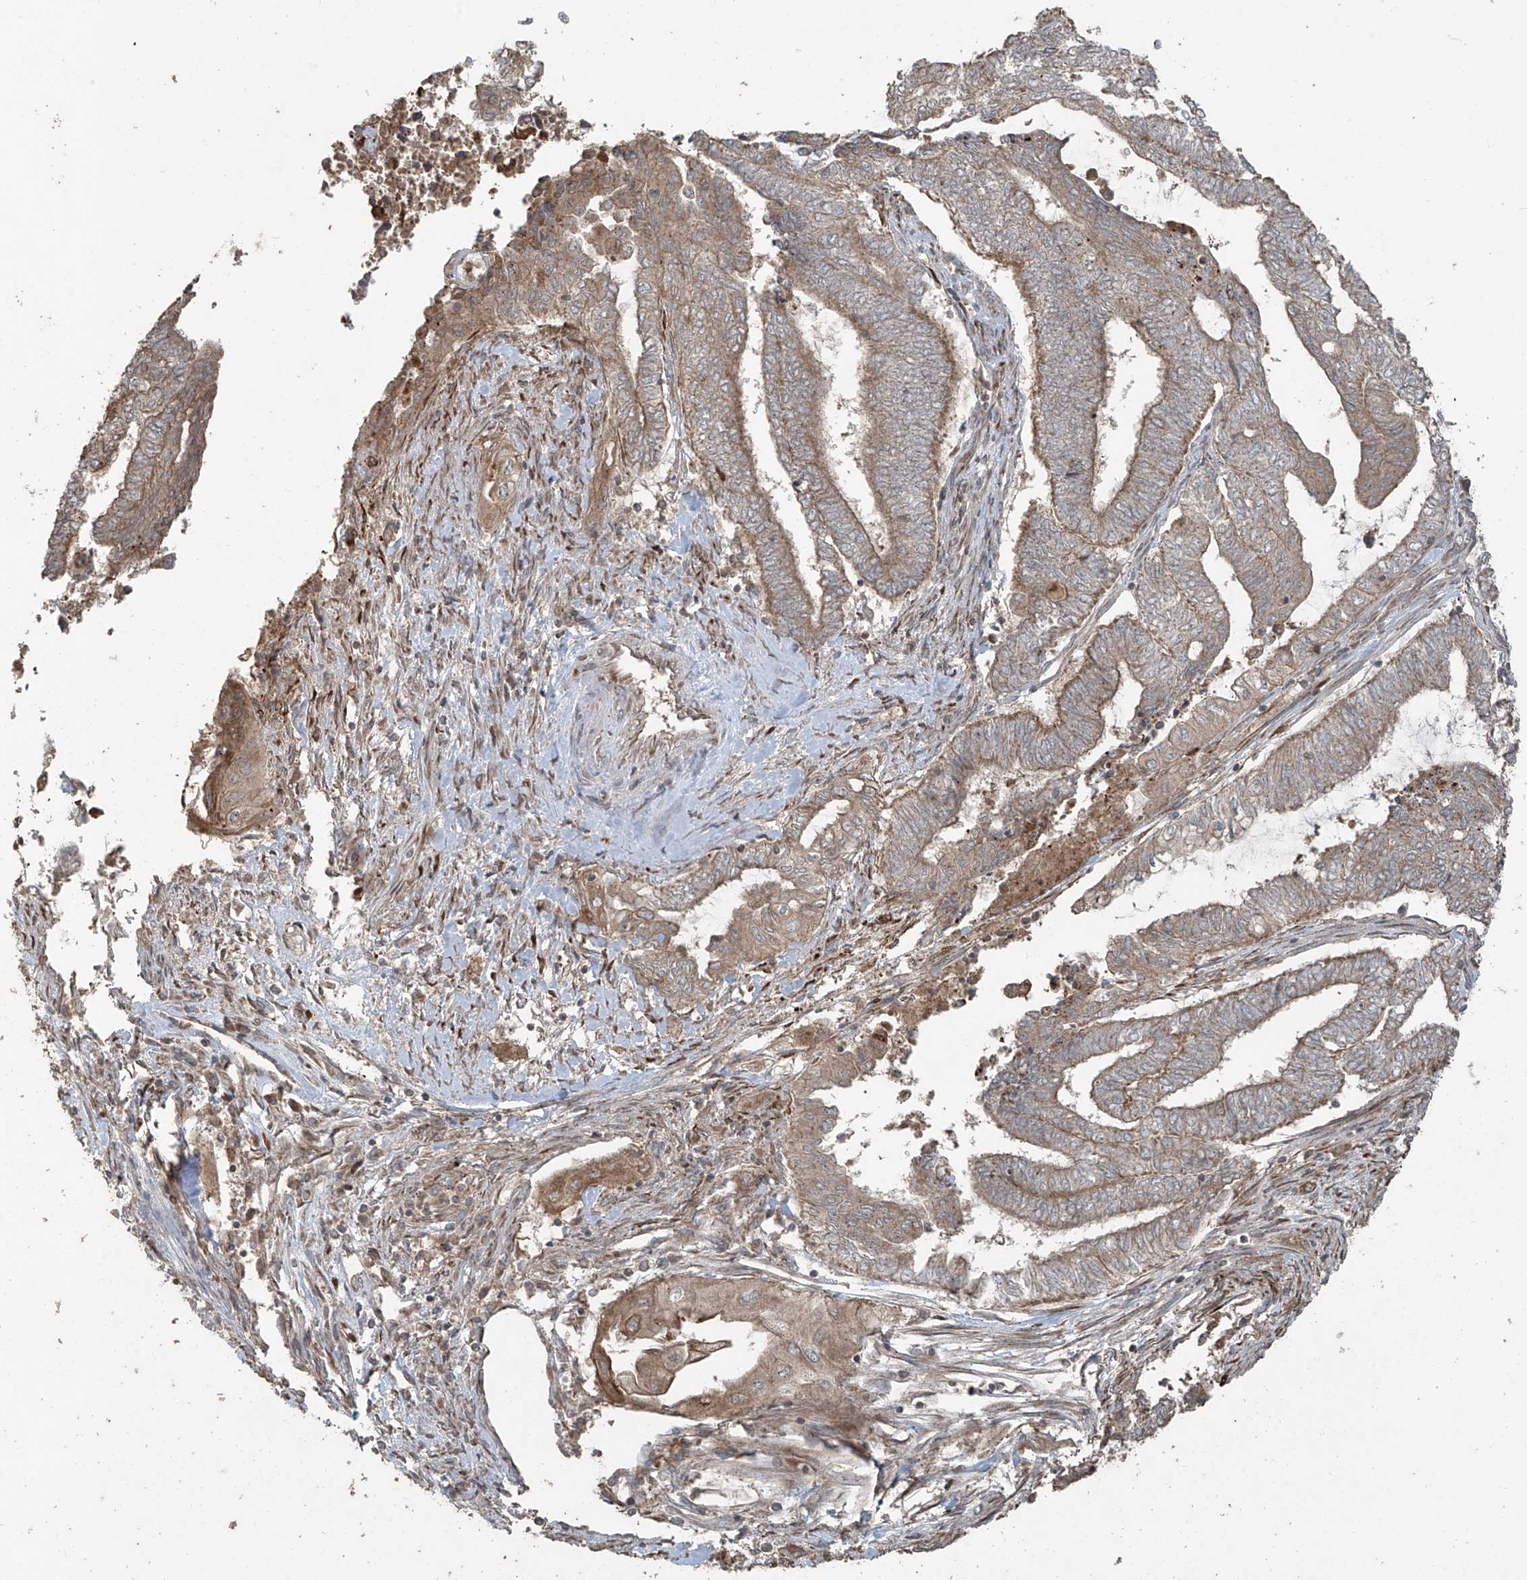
{"staining": {"intensity": "weak", "quantity": "25%-75%", "location": "cytoplasmic/membranous"}, "tissue": "endometrial cancer", "cell_type": "Tumor cells", "image_type": "cancer", "snomed": [{"axis": "morphology", "description": "Adenocarcinoma, NOS"}, {"axis": "topography", "description": "Uterus"}, {"axis": "topography", "description": "Endometrium"}], "caption": "IHC staining of endometrial cancer (adenocarcinoma), which reveals low levels of weak cytoplasmic/membranous positivity in approximately 25%-75% of tumor cells indicating weak cytoplasmic/membranous protein staining. The staining was performed using DAB (3,3'-diaminobenzidine) (brown) for protein detection and nuclei were counterstained in hematoxylin (blue).", "gene": "PGPEP1", "patient": {"sex": "female", "age": 70}}